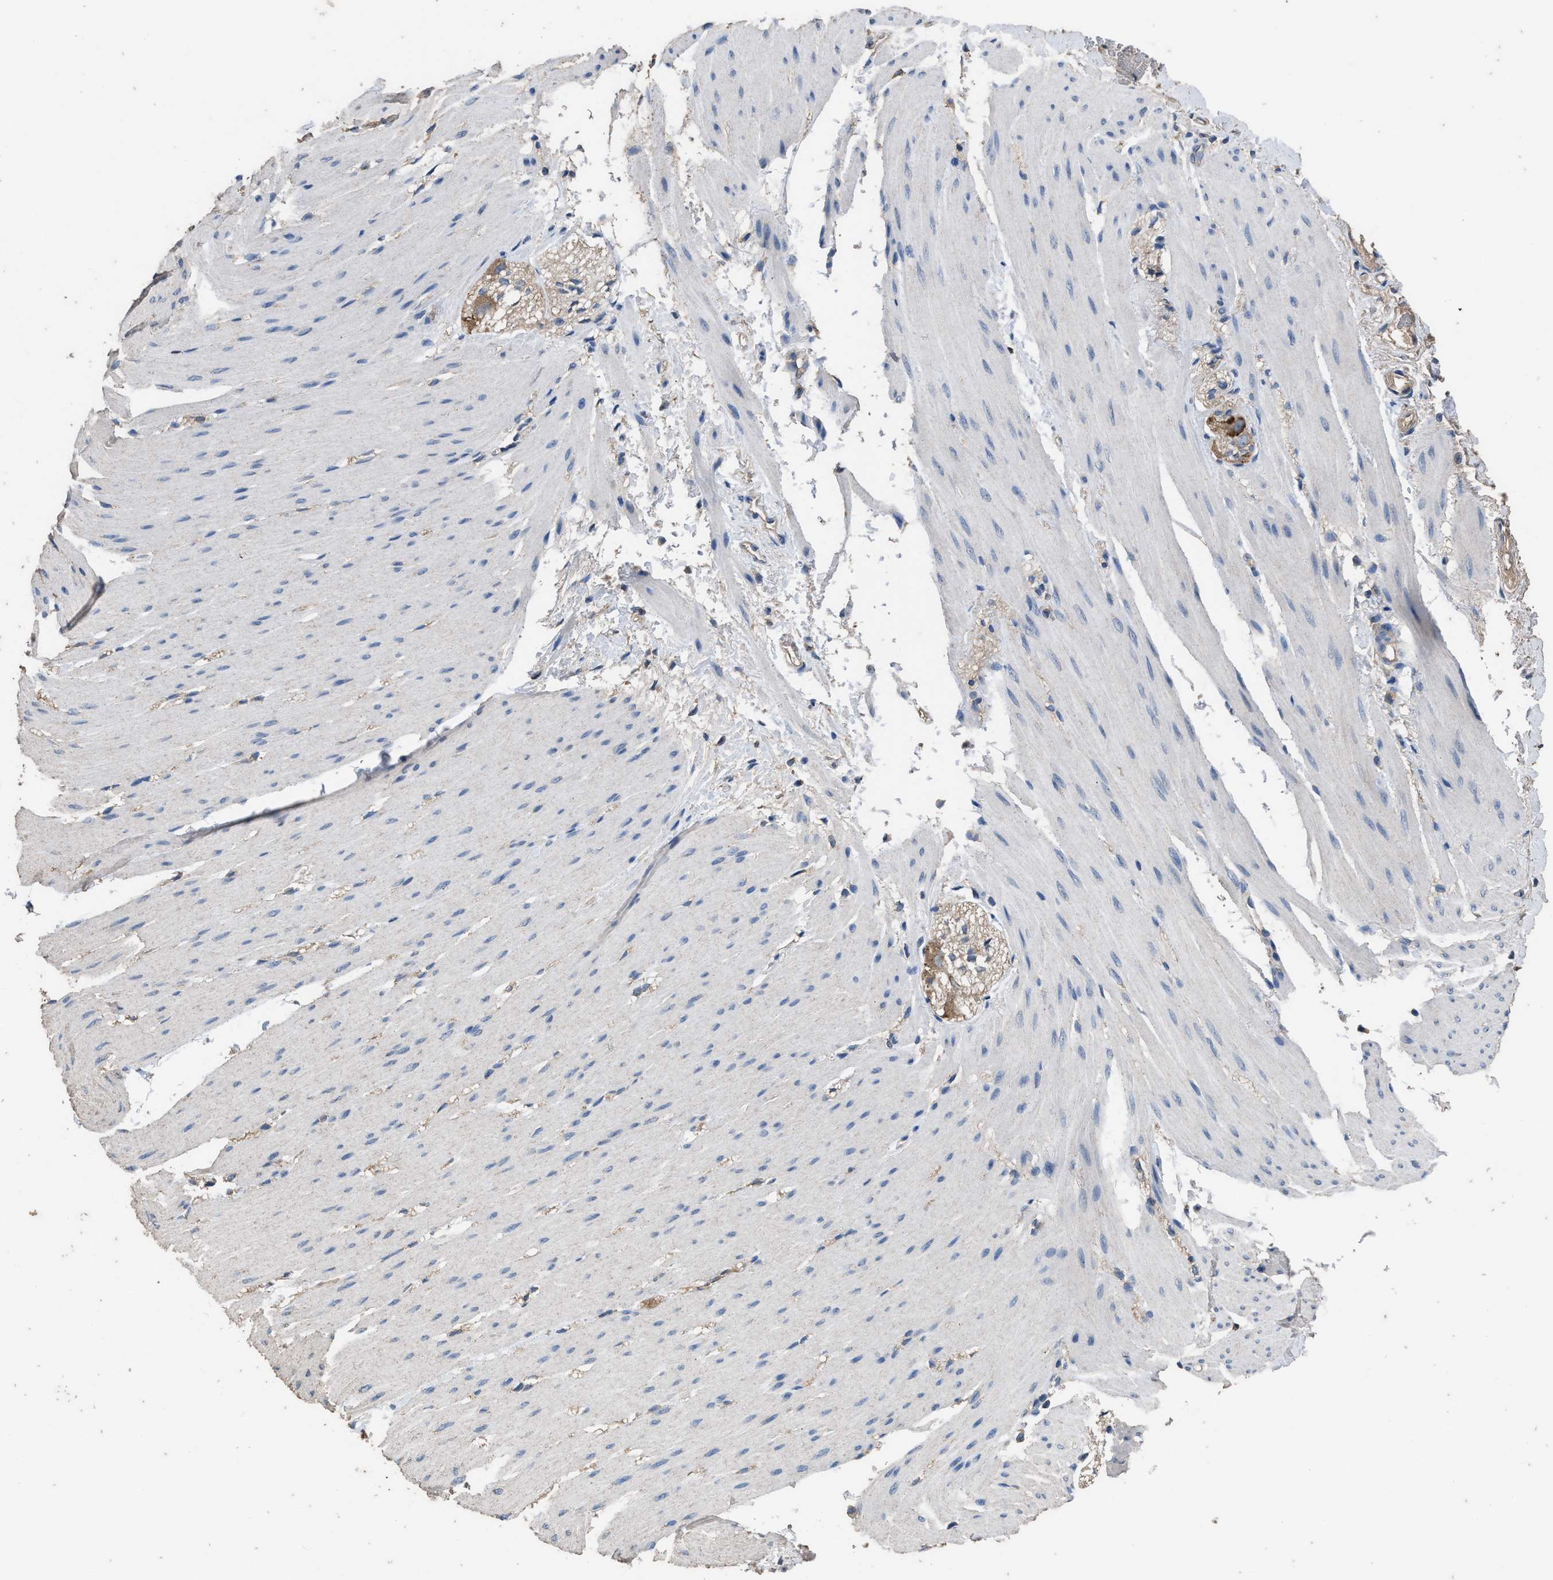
{"staining": {"intensity": "weak", "quantity": "<25%", "location": "cytoplasmic/membranous"}, "tissue": "smooth muscle", "cell_type": "Smooth muscle cells", "image_type": "normal", "snomed": [{"axis": "morphology", "description": "Normal tissue, NOS"}, {"axis": "topography", "description": "Smooth muscle"}, {"axis": "topography", "description": "Colon"}], "caption": "This is an IHC photomicrograph of unremarkable human smooth muscle. There is no staining in smooth muscle cells.", "gene": "ITSN1", "patient": {"sex": "male", "age": 67}}